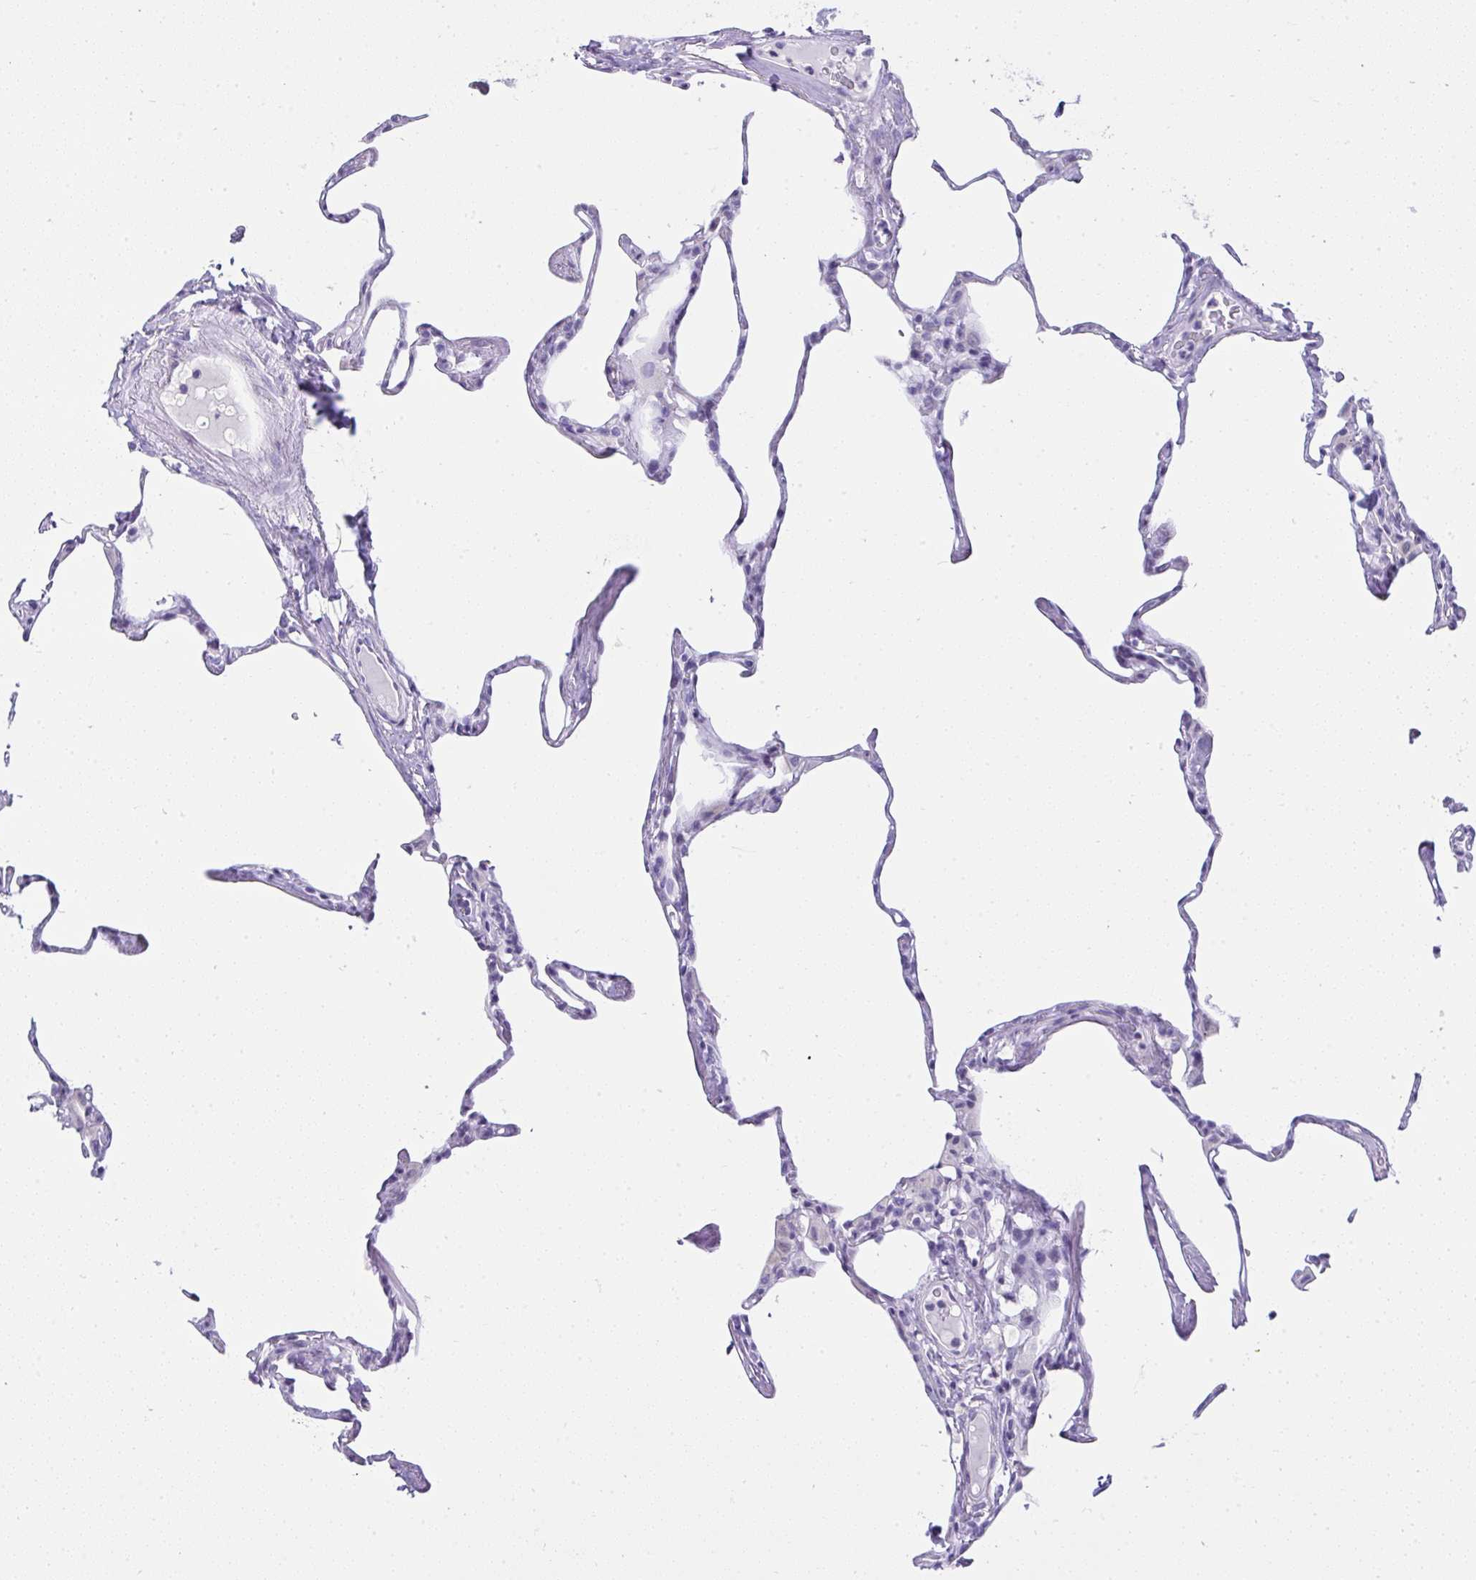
{"staining": {"intensity": "negative", "quantity": "none", "location": "none"}, "tissue": "lung", "cell_type": "Alveolar cells", "image_type": "normal", "snomed": [{"axis": "morphology", "description": "Normal tissue, NOS"}, {"axis": "topography", "description": "Lung"}], "caption": "Immunohistochemical staining of unremarkable lung exhibits no significant positivity in alveolar cells. The staining is performed using DAB (3,3'-diaminobenzidine) brown chromogen with nuclei counter-stained in using hematoxylin.", "gene": "RNF183", "patient": {"sex": "male", "age": 65}}